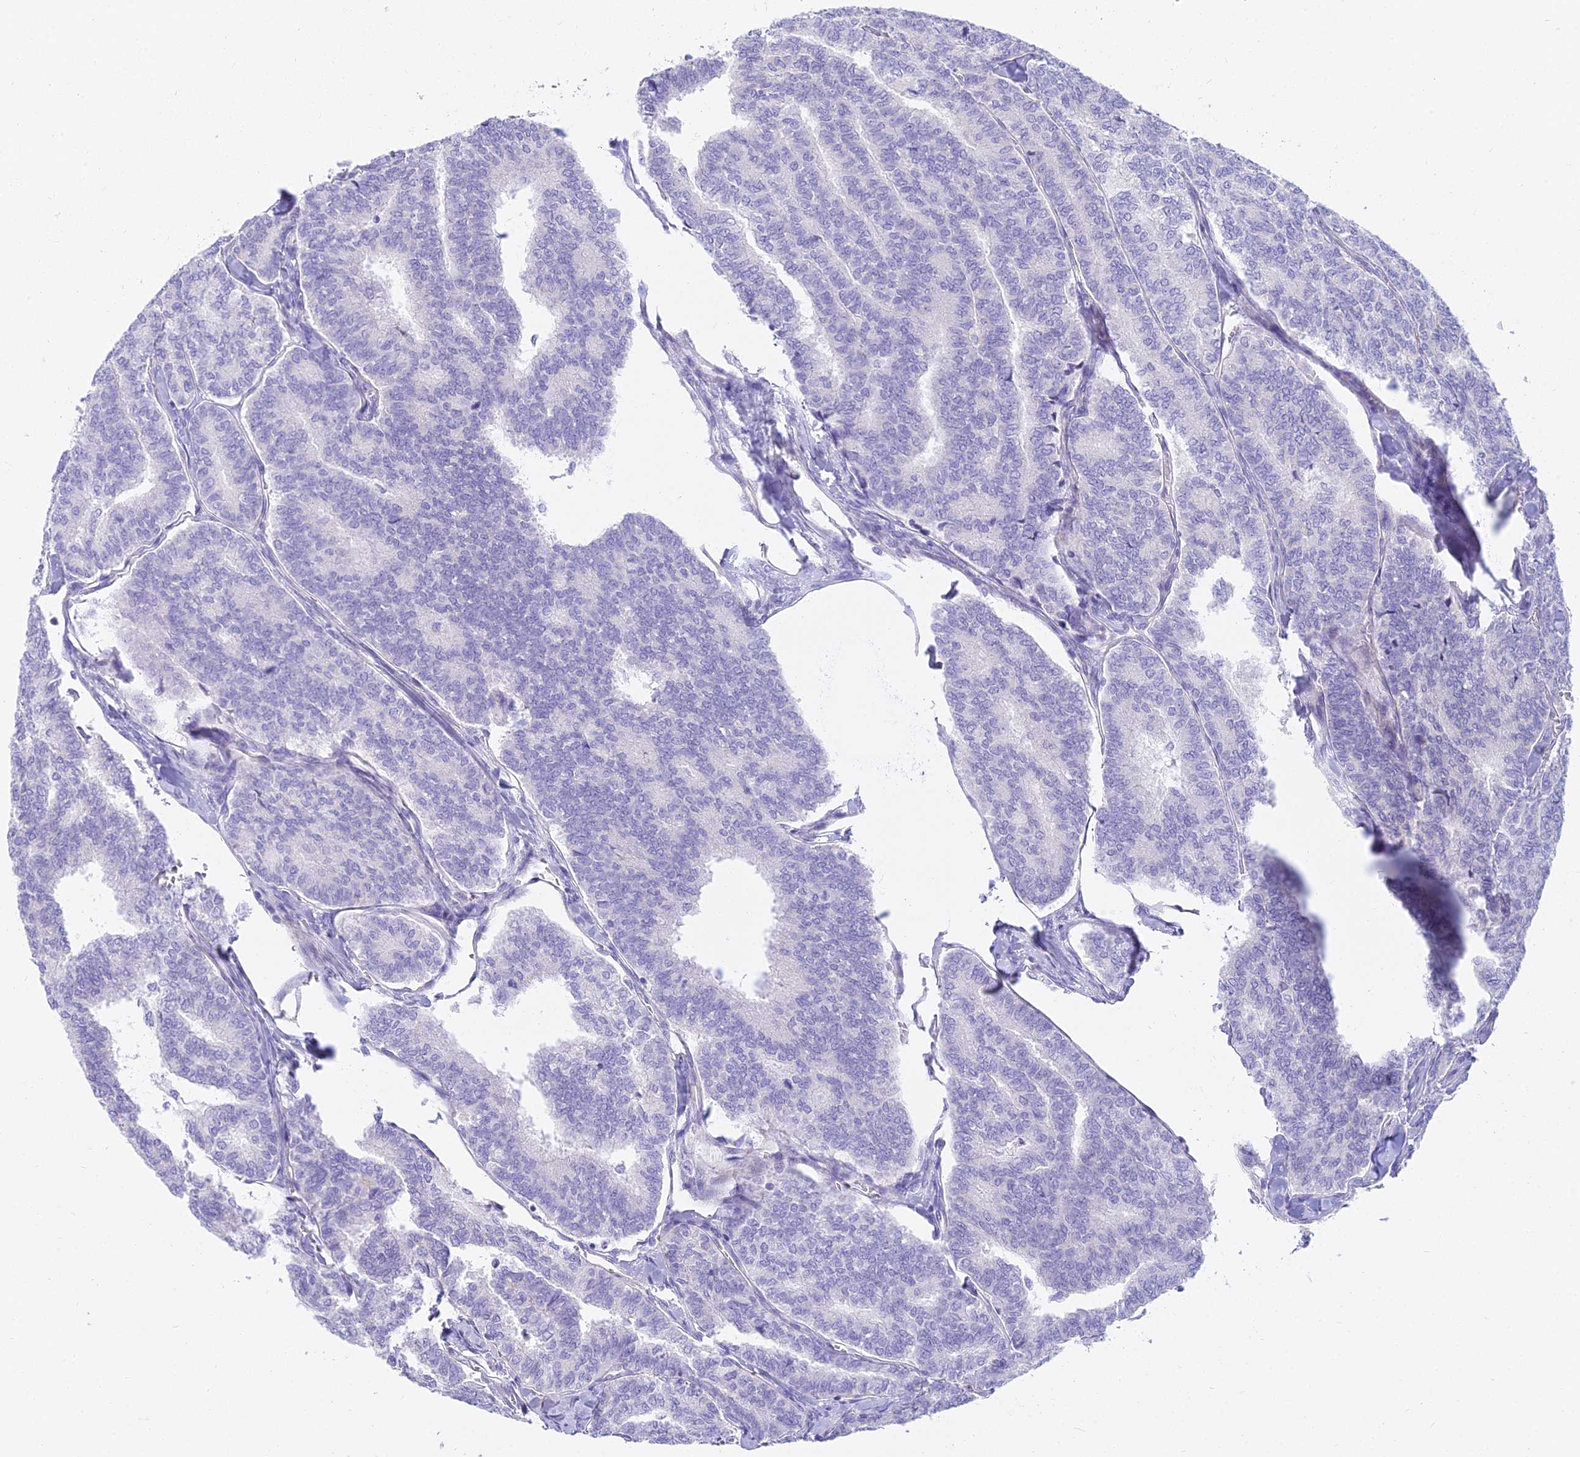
{"staining": {"intensity": "negative", "quantity": "none", "location": "none"}, "tissue": "thyroid cancer", "cell_type": "Tumor cells", "image_type": "cancer", "snomed": [{"axis": "morphology", "description": "Papillary adenocarcinoma, NOS"}, {"axis": "topography", "description": "Thyroid gland"}], "caption": "Thyroid cancer (papillary adenocarcinoma) was stained to show a protein in brown. There is no significant positivity in tumor cells.", "gene": "SMIM24", "patient": {"sex": "female", "age": 35}}